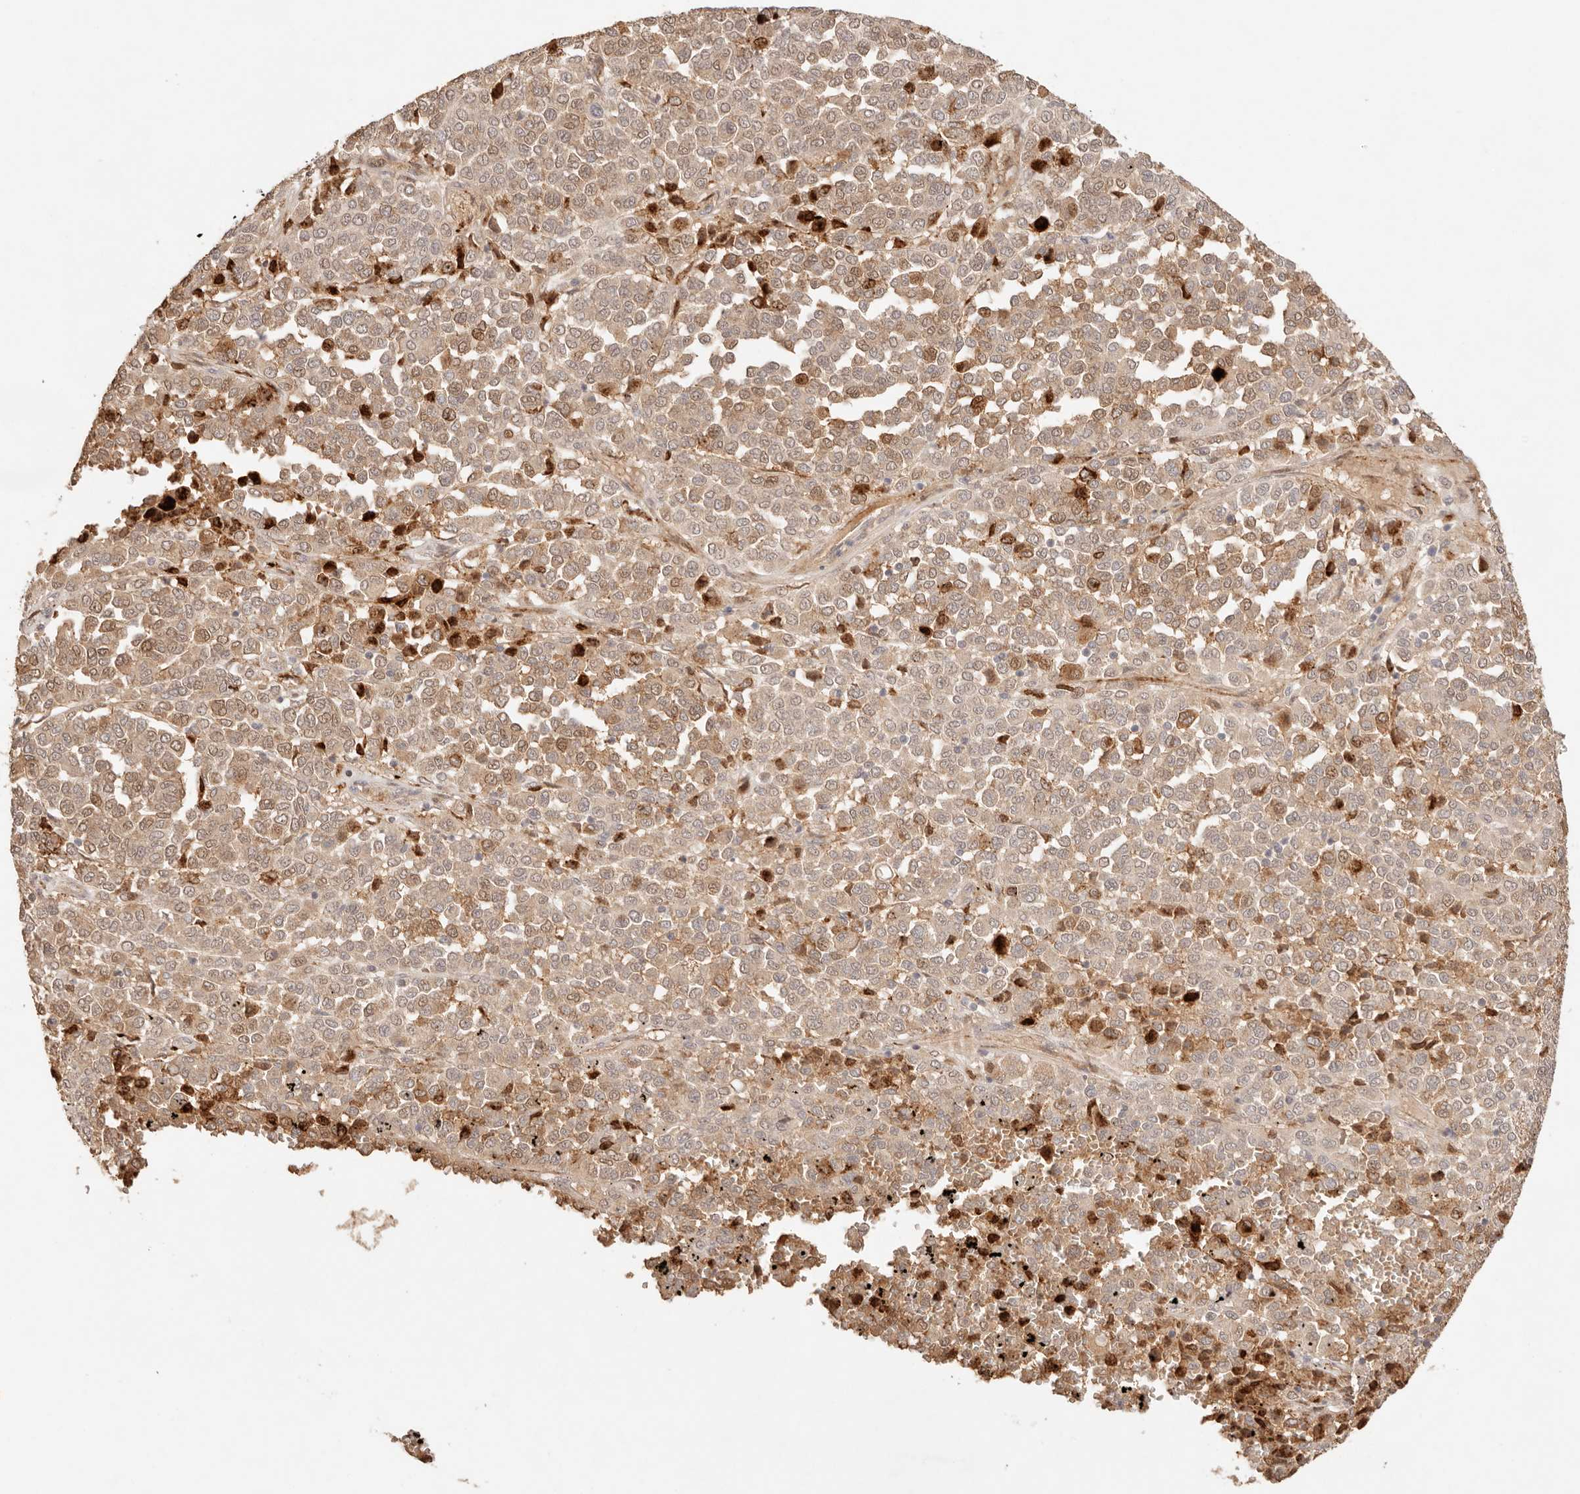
{"staining": {"intensity": "moderate", "quantity": ">75%", "location": "cytoplasmic/membranous,nuclear"}, "tissue": "melanoma", "cell_type": "Tumor cells", "image_type": "cancer", "snomed": [{"axis": "morphology", "description": "Malignant melanoma, Metastatic site"}, {"axis": "topography", "description": "Pancreas"}], "caption": "Protein expression analysis of malignant melanoma (metastatic site) shows moderate cytoplasmic/membranous and nuclear positivity in approximately >75% of tumor cells. (Brightfield microscopy of DAB IHC at high magnification).", "gene": "PHLDA3", "patient": {"sex": "female", "age": 30}}